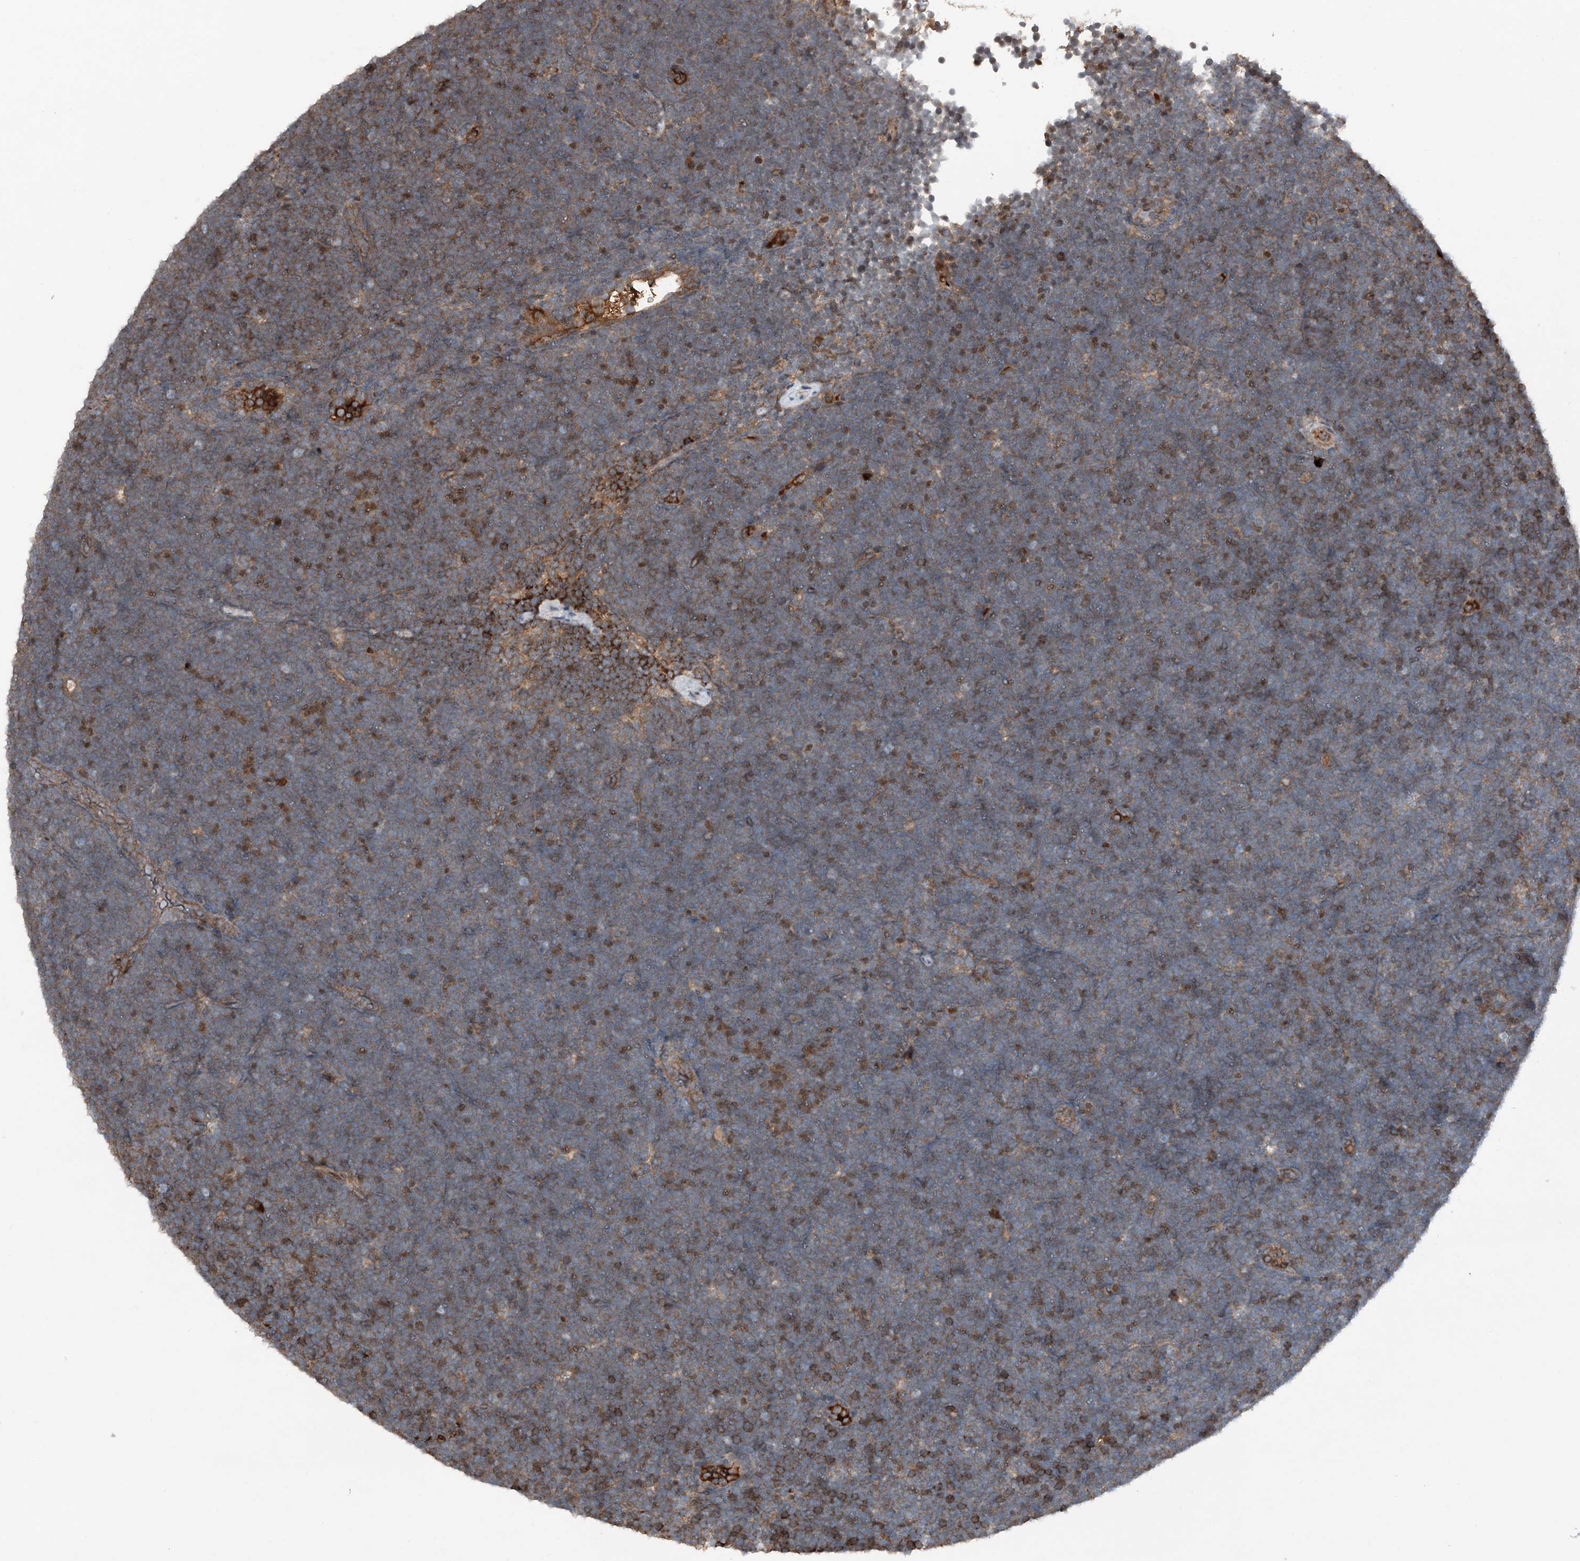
{"staining": {"intensity": "moderate", "quantity": "<25%", "location": "cytoplasmic/membranous"}, "tissue": "lymphoma", "cell_type": "Tumor cells", "image_type": "cancer", "snomed": [{"axis": "morphology", "description": "Malignant lymphoma, non-Hodgkin's type, High grade"}, {"axis": "topography", "description": "Lymph node"}], "caption": "Protein expression analysis of lymphoma displays moderate cytoplasmic/membranous positivity in about <25% of tumor cells.", "gene": "ADAM23", "patient": {"sex": "male", "age": 13}}